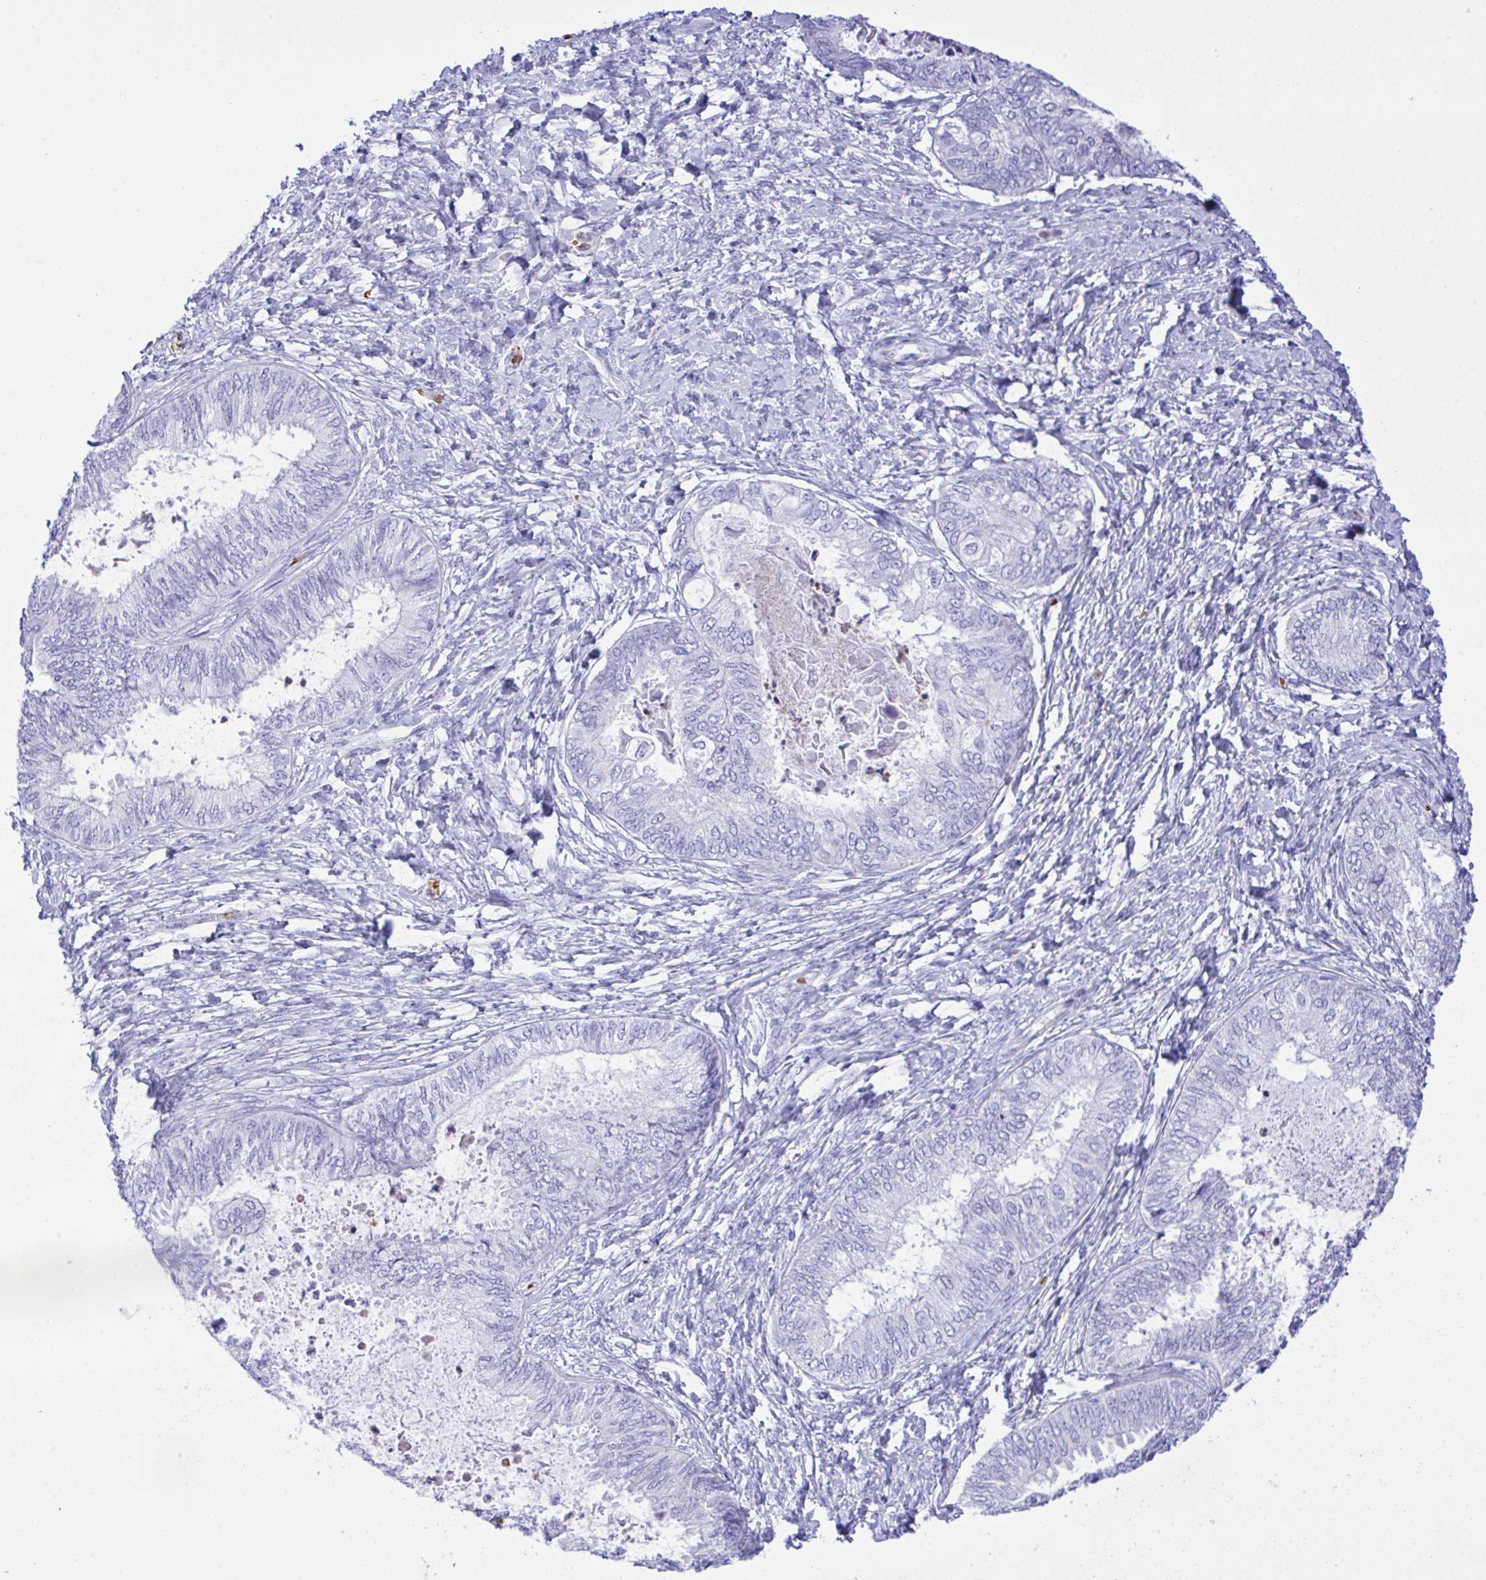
{"staining": {"intensity": "negative", "quantity": "none", "location": "none"}, "tissue": "ovarian cancer", "cell_type": "Tumor cells", "image_type": "cancer", "snomed": [{"axis": "morphology", "description": "Carcinoma, endometroid"}, {"axis": "topography", "description": "Ovary"}], "caption": "Tumor cells show no significant protein positivity in ovarian cancer (endometroid carcinoma).", "gene": "ZNF221", "patient": {"sex": "female", "age": 70}}